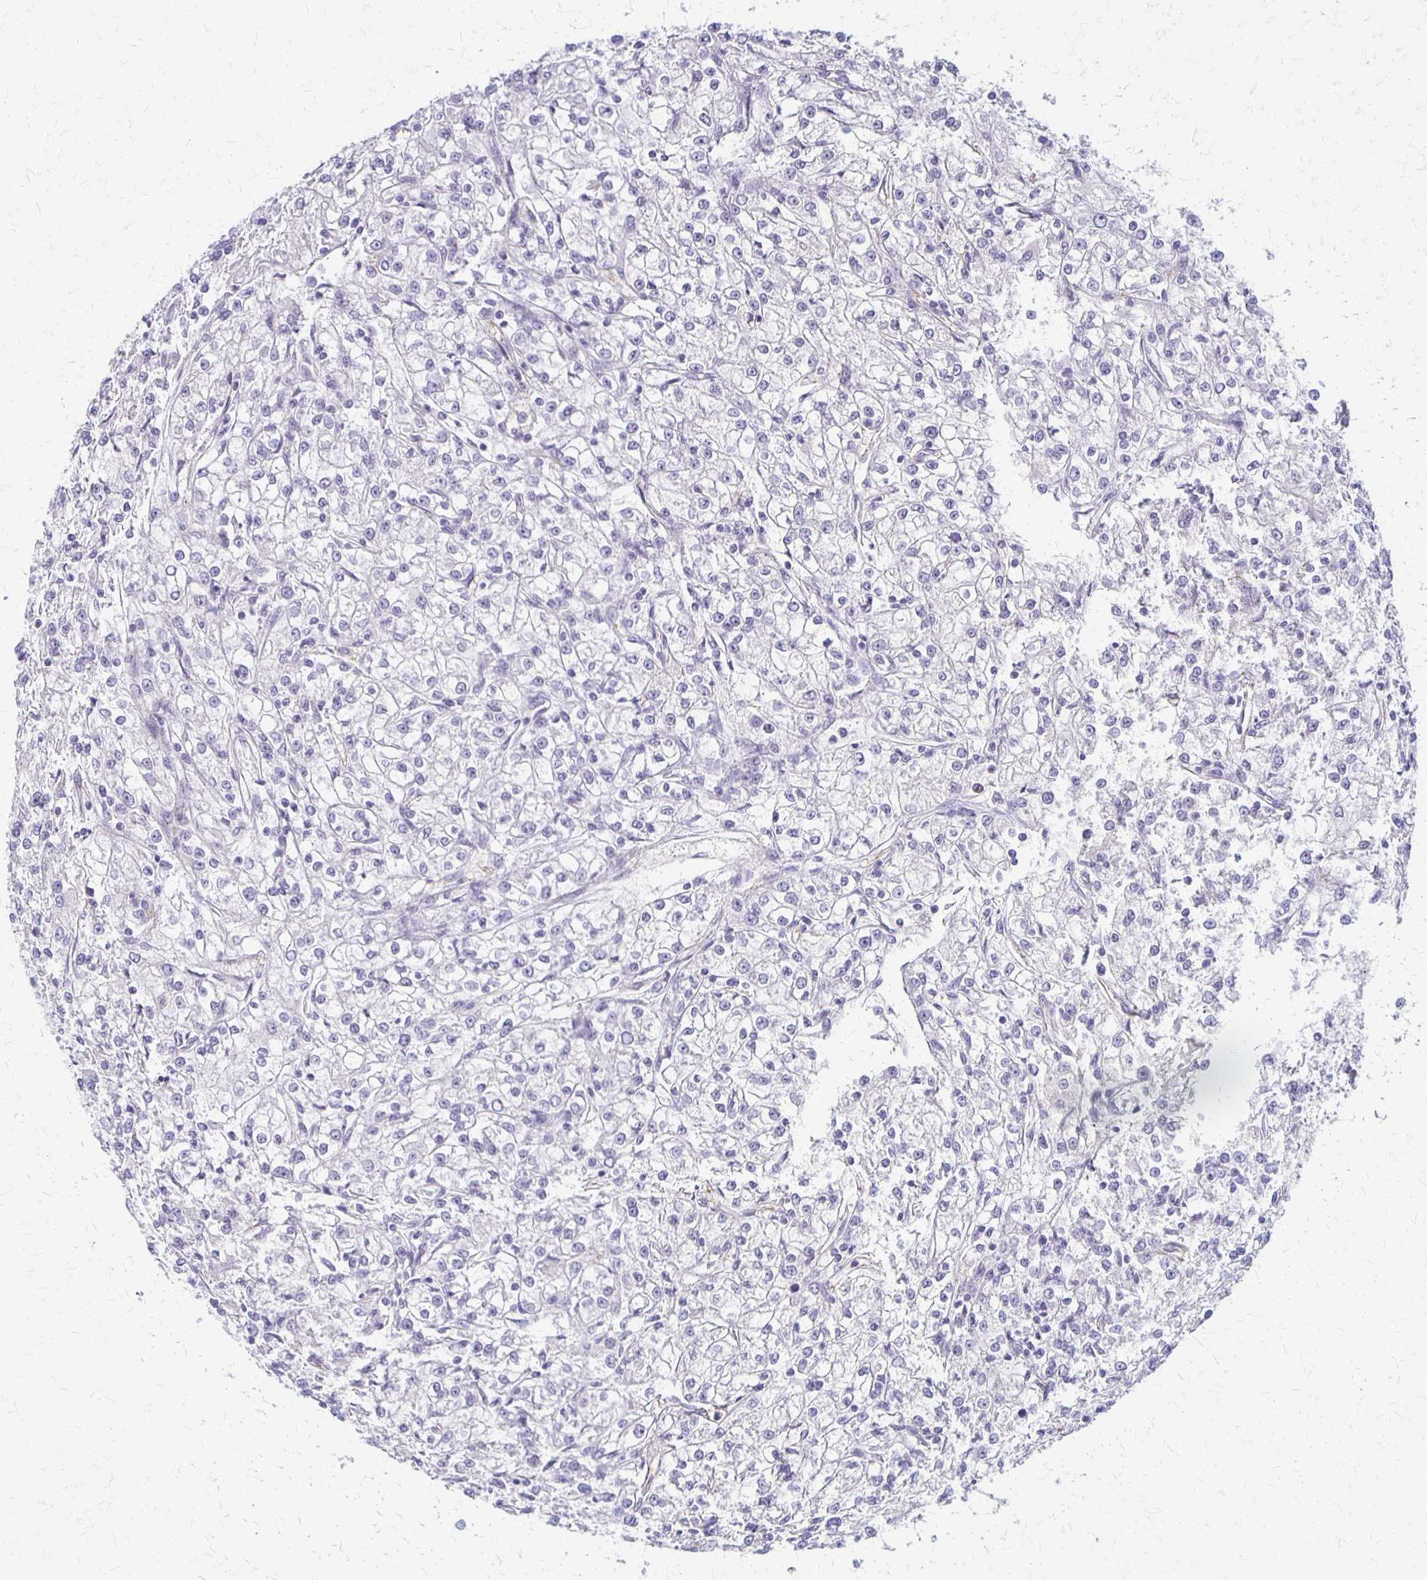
{"staining": {"intensity": "negative", "quantity": "none", "location": "none"}, "tissue": "renal cancer", "cell_type": "Tumor cells", "image_type": "cancer", "snomed": [{"axis": "morphology", "description": "Adenocarcinoma, NOS"}, {"axis": "topography", "description": "Kidney"}], "caption": "Micrograph shows no protein staining in tumor cells of renal adenocarcinoma tissue.", "gene": "RHOC", "patient": {"sex": "female", "age": 59}}